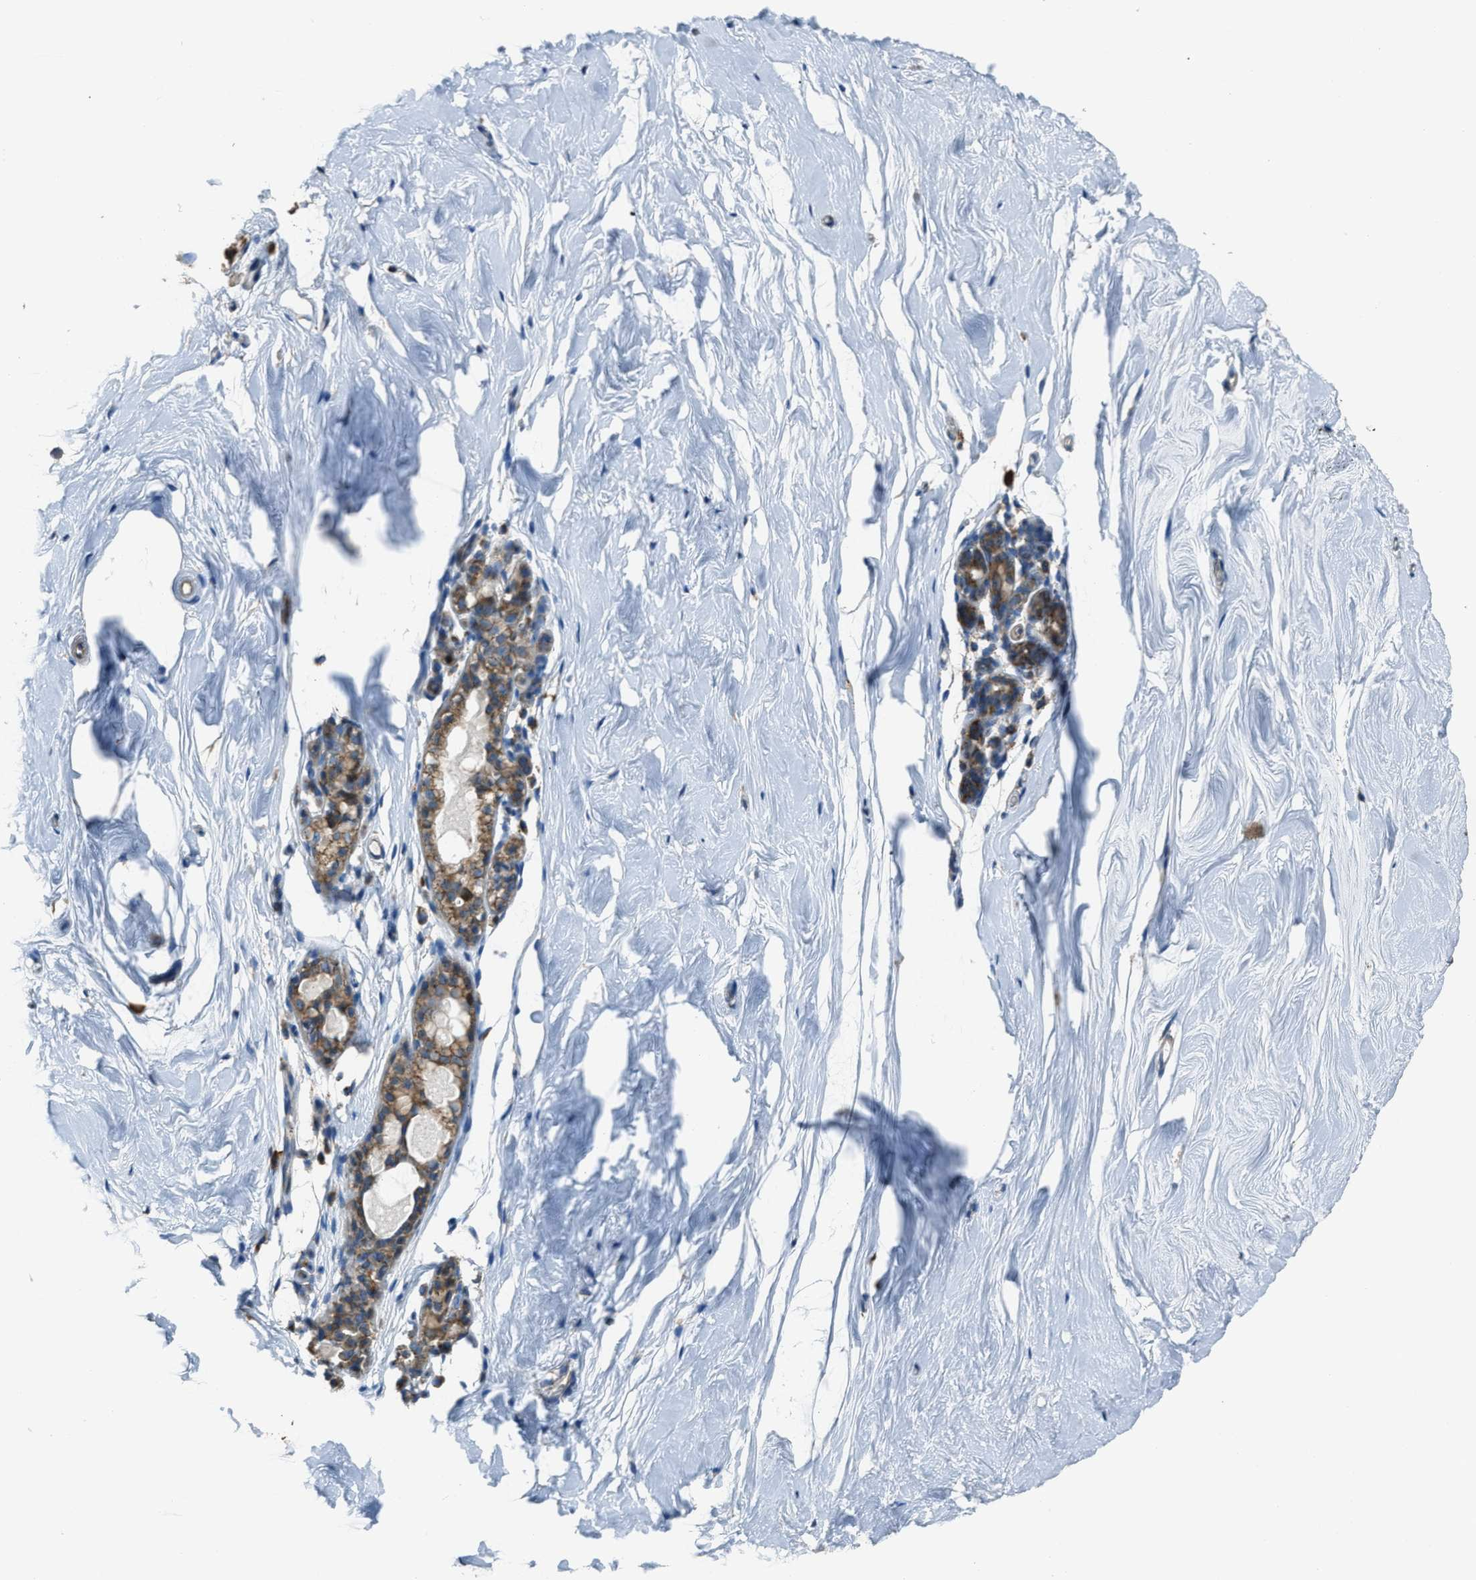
{"staining": {"intensity": "negative", "quantity": "none", "location": "none"}, "tissue": "breast", "cell_type": "Adipocytes", "image_type": "normal", "snomed": [{"axis": "morphology", "description": "Normal tissue, NOS"}, {"axis": "topography", "description": "Breast"}], "caption": "Human breast stained for a protein using IHC exhibits no positivity in adipocytes.", "gene": "SLC25A11", "patient": {"sex": "female", "age": 62}}